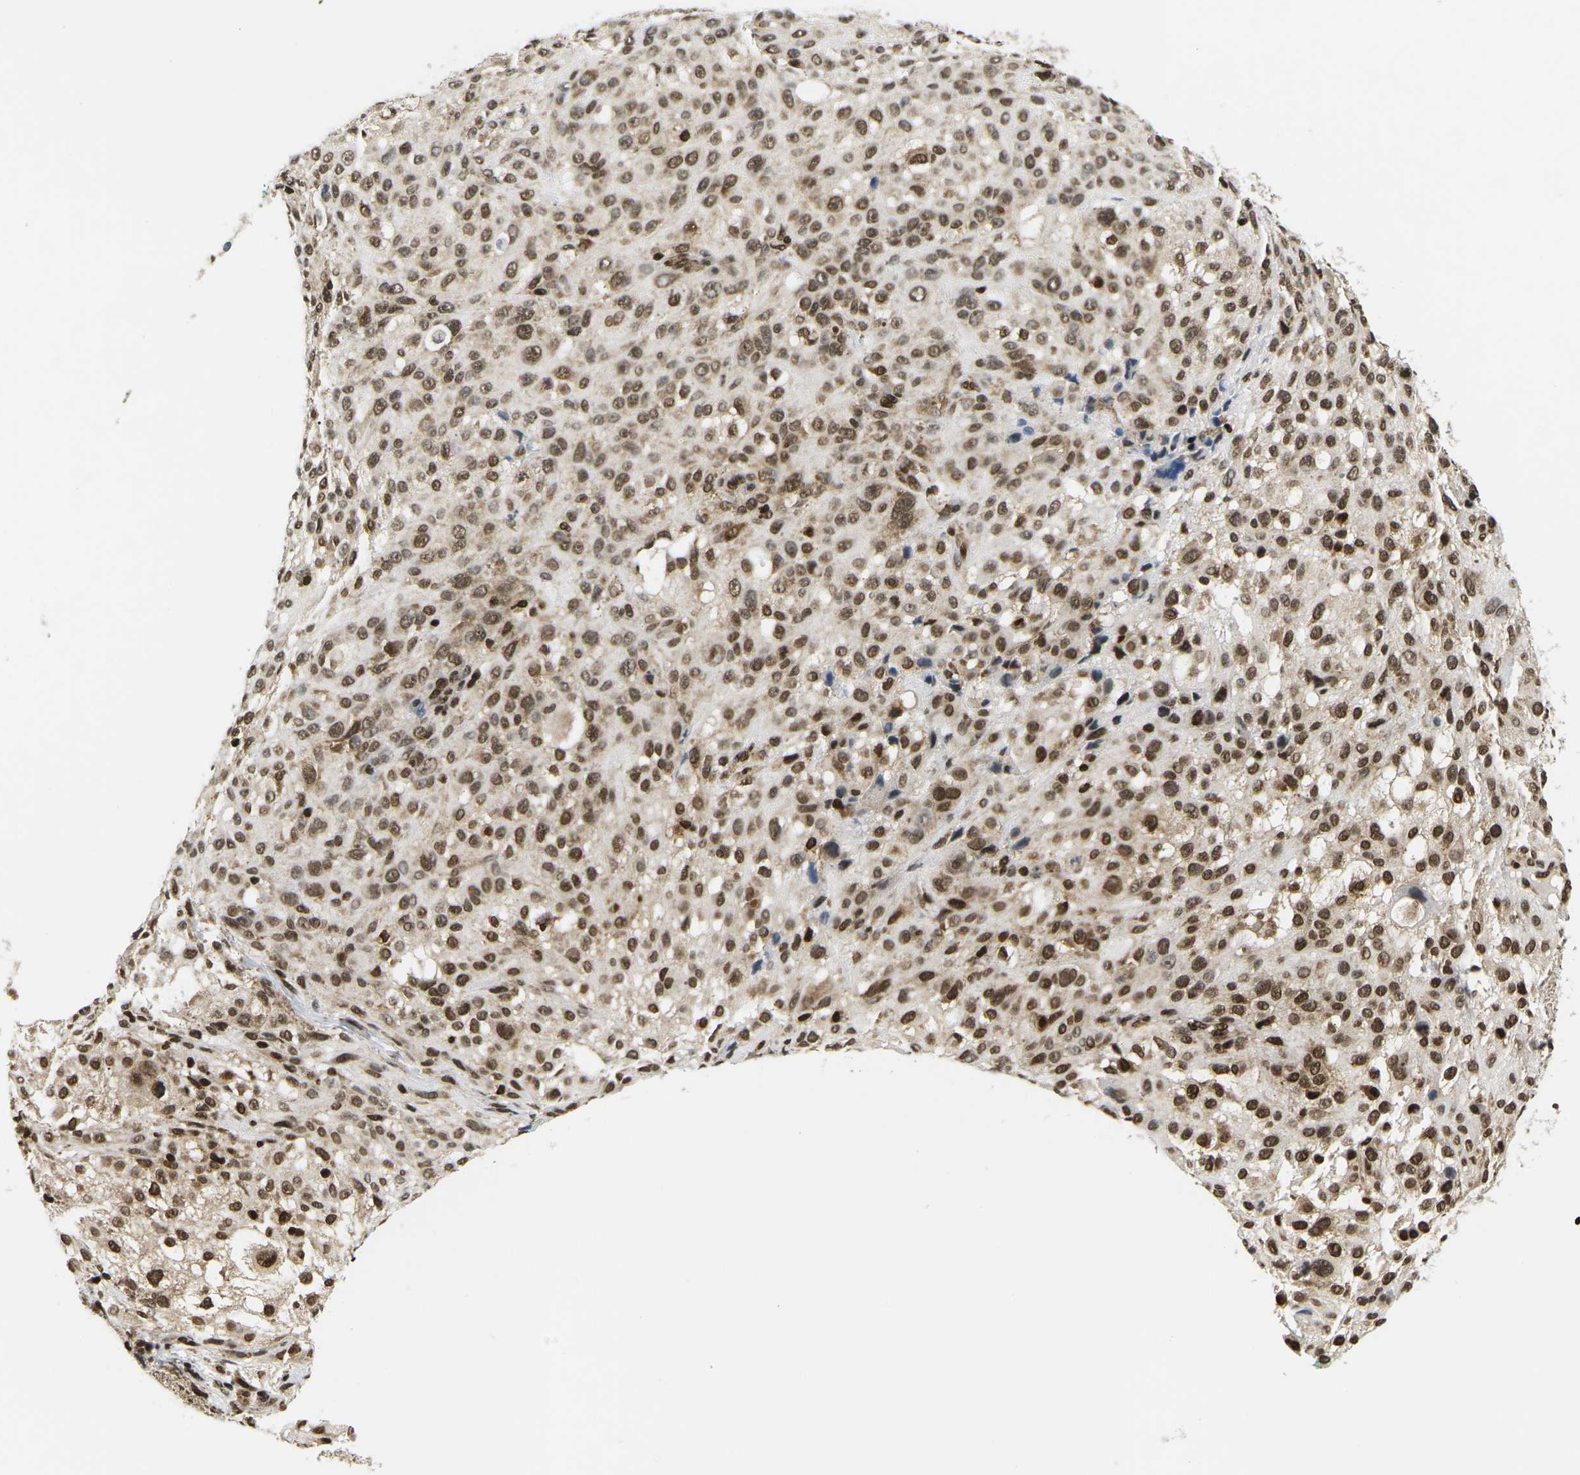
{"staining": {"intensity": "moderate", "quantity": ">75%", "location": "nuclear"}, "tissue": "melanoma", "cell_type": "Tumor cells", "image_type": "cancer", "snomed": [{"axis": "morphology", "description": "Necrosis, NOS"}, {"axis": "morphology", "description": "Malignant melanoma, NOS"}, {"axis": "topography", "description": "Skin"}], "caption": "This histopathology image demonstrates immunohistochemistry staining of human melanoma, with medium moderate nuclear positivity in about >75% of tumor cells.", "gene": "CELF1", "patient": {"sex": "female", "age": 87}}